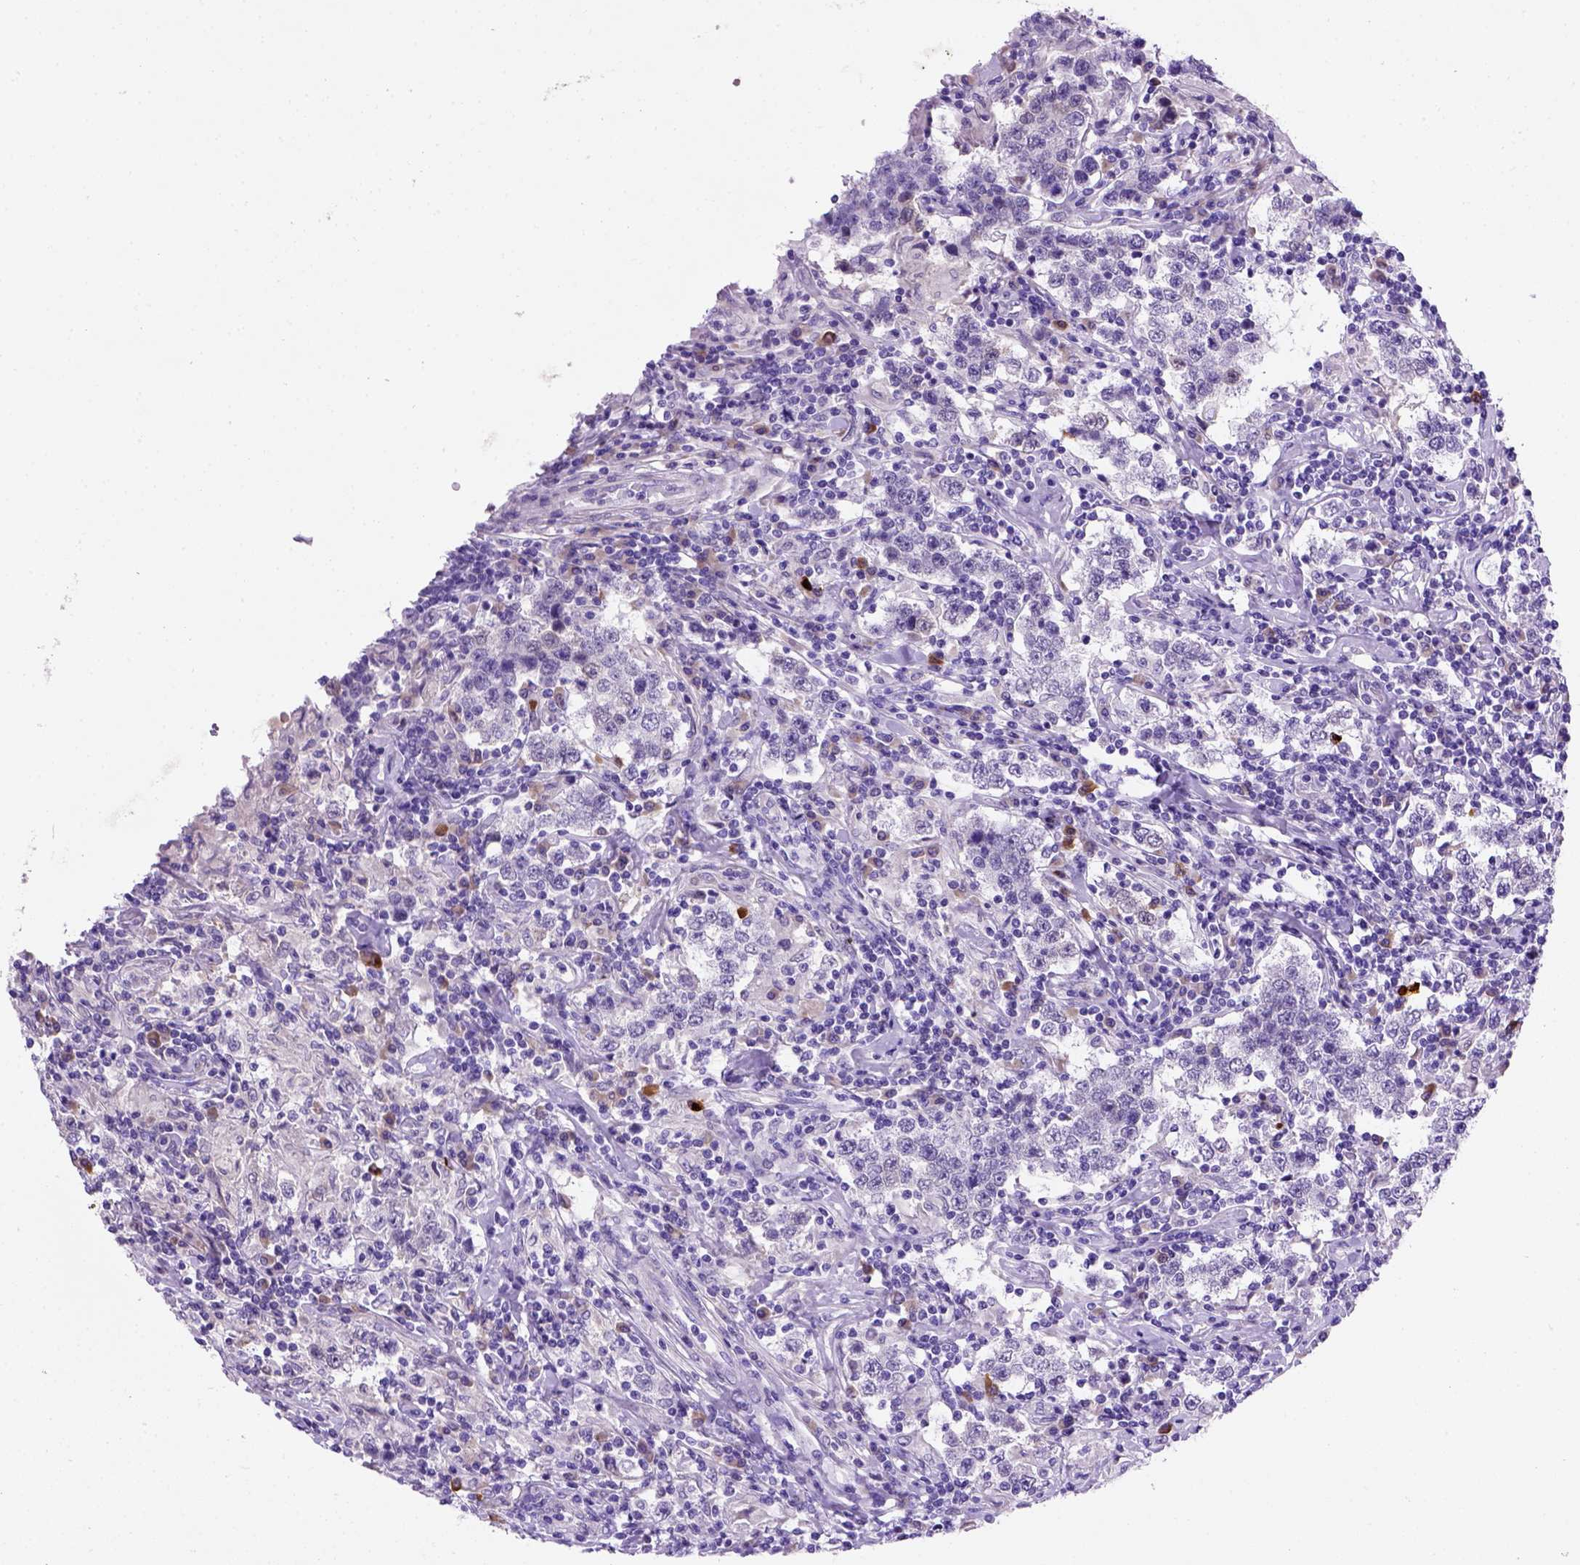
{"staining": {"intensity": "negative", "quantity": "none", "location": "none"}, "tissue": "testis cancer", "cell_type": "Tumor cells", "image_type": "cancer", "snomed": [{"axis": "morphology", "description": "Seminoma, NOS"}, {"axis": "morphology", "description": "Carcinoma, Embryonal, NOS"}, {"axis": "topography", "description": "Testis"}], "caption": "High magnification brightfield microscopy of testis cancer (seminoma) stained with DAB (brown) and counterstained with hematoxylin (blue): tumor cells show no significant positivity.", "gene": "FAM81B", "patient": {"sex": "male", "age": 41}}